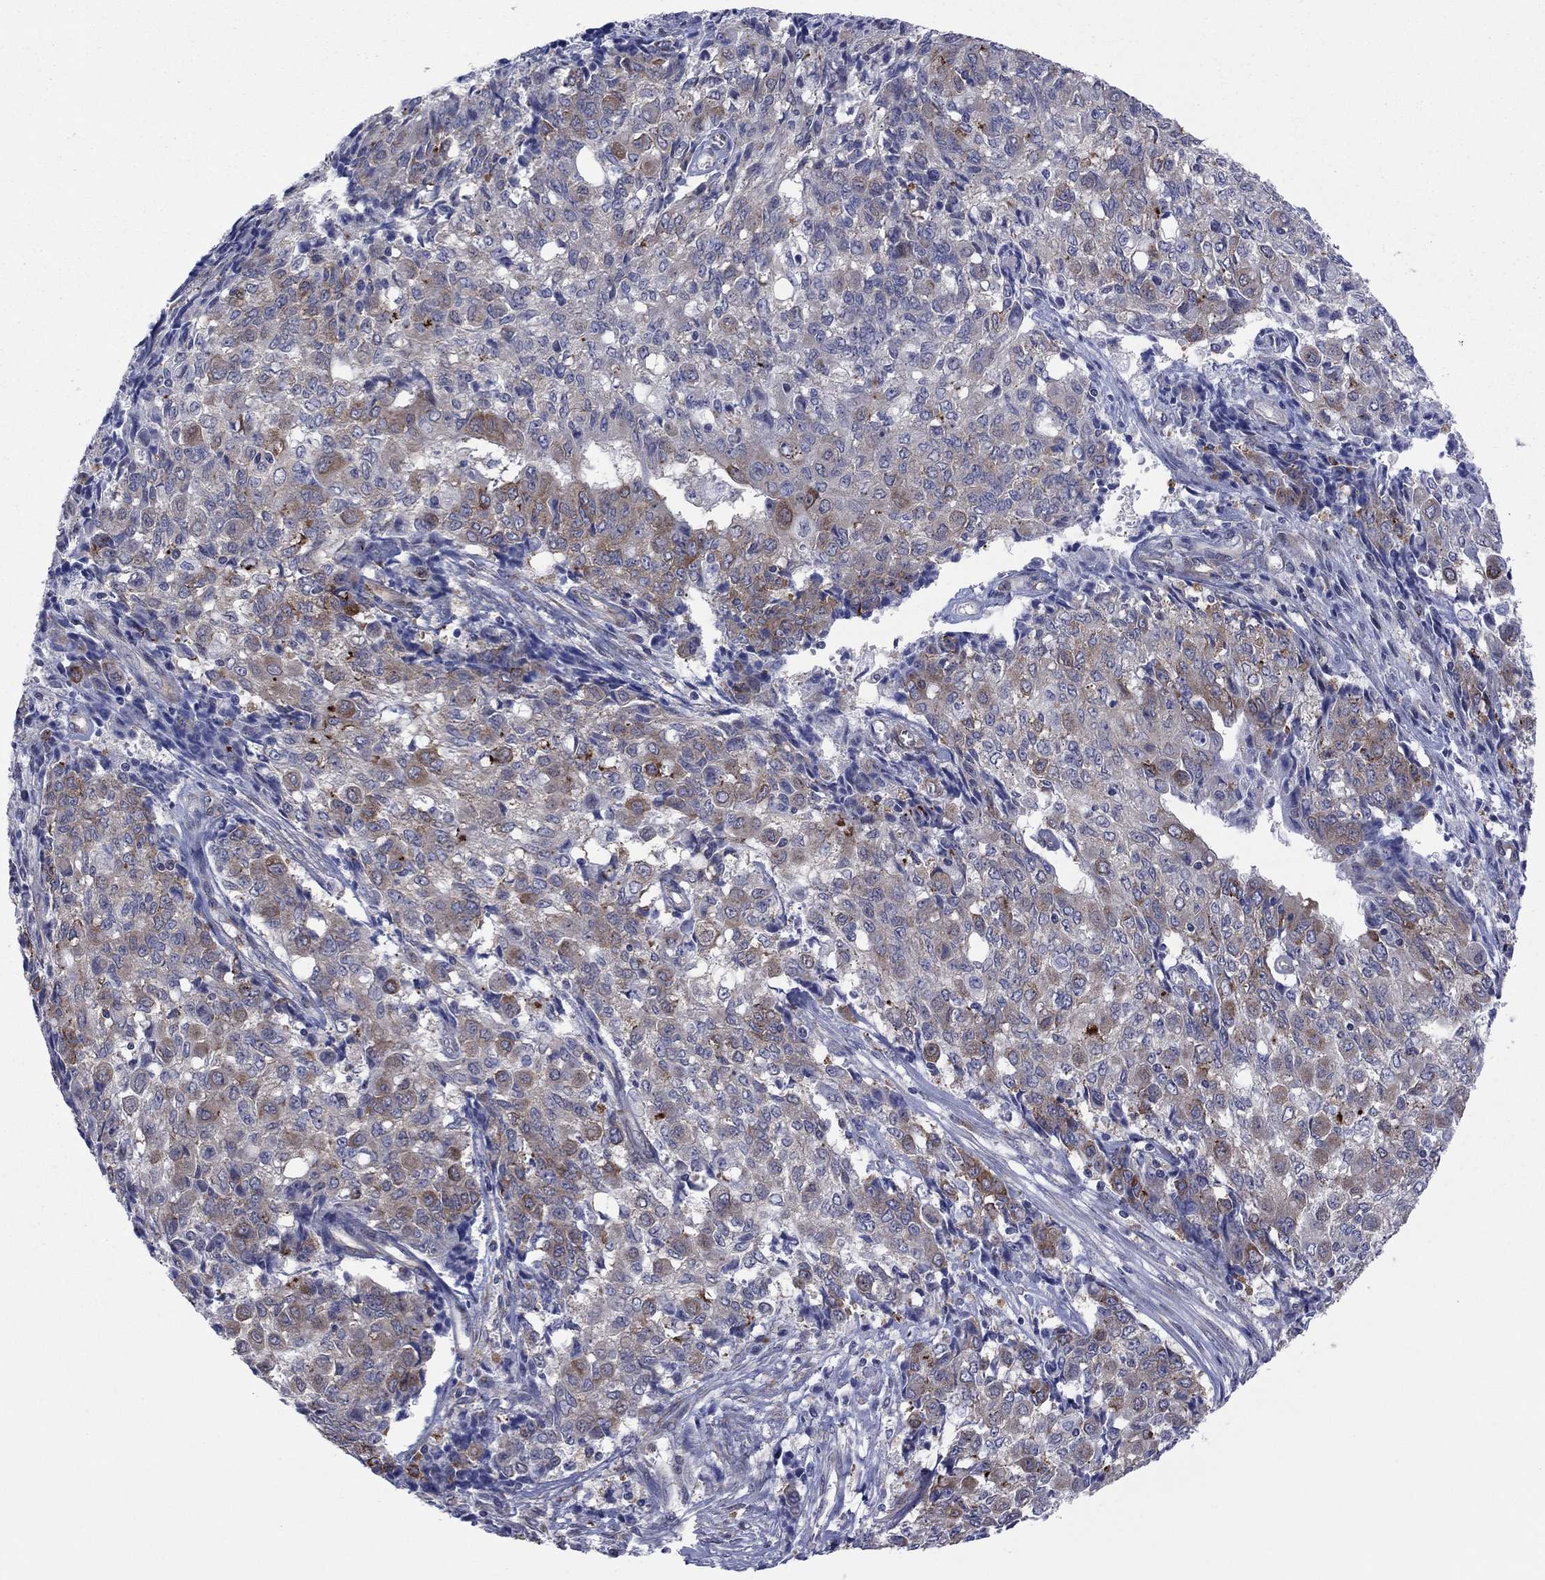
{"staining": {"intensity": "moderate", "quantity": "<25%", "location": "cytoplasmic/membranous"}, "tissue": "ovarian cancer", "cell_type": "Tumor cells", "image_type": "cancer", "snomed": [{"axis": "morphology", "description": "Carcinoma, endometroid"}, {"axis": "topography", "description": "Ovary"}], "caption": "Ovarian cancer stained for a protein (brown) exhibits moderate cytoplasmic/membranous positive positivity in approximately <25% of tumor cells.", "gene": "GPR155", "patient": {"sex": "female", "age": 42}}